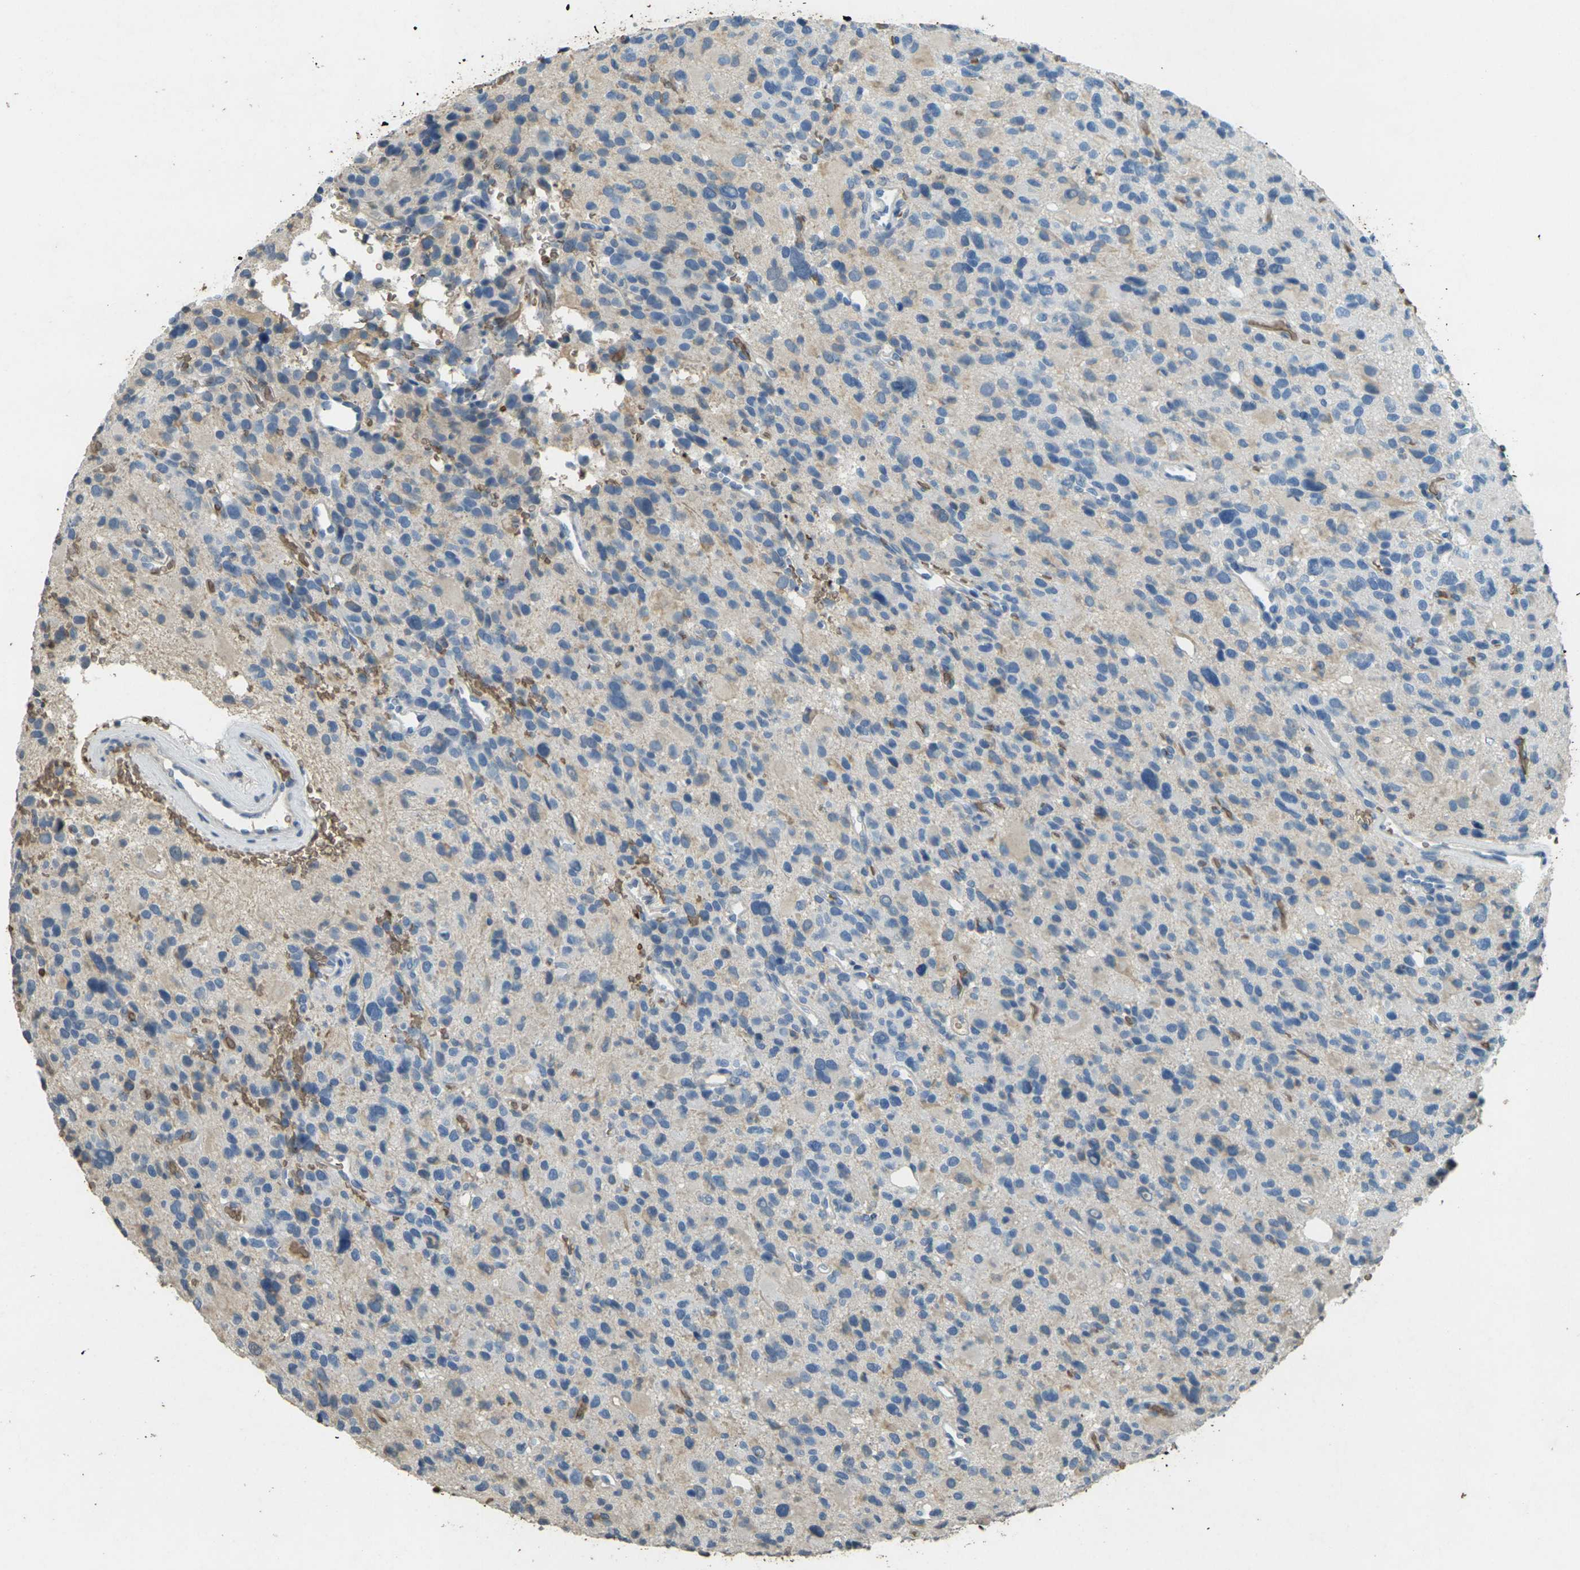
{"staining": {"intensity": "negative", "quantity": "none", "location": "none"}, "tissue": "glioma", "cell_type": "Tumor cells", "image_type": "cancer", "snomed": [{"axis": "morphology", "description": "Glioma, malignant, High grade"}, {"axis": "topography", "description": "Brain"}], "caption": "This is an immunohistochemistry image of human glioma. There is no positivity in tumor cells.", "gene": "HBB", "patient": {"sex": "male", "age": 48}}